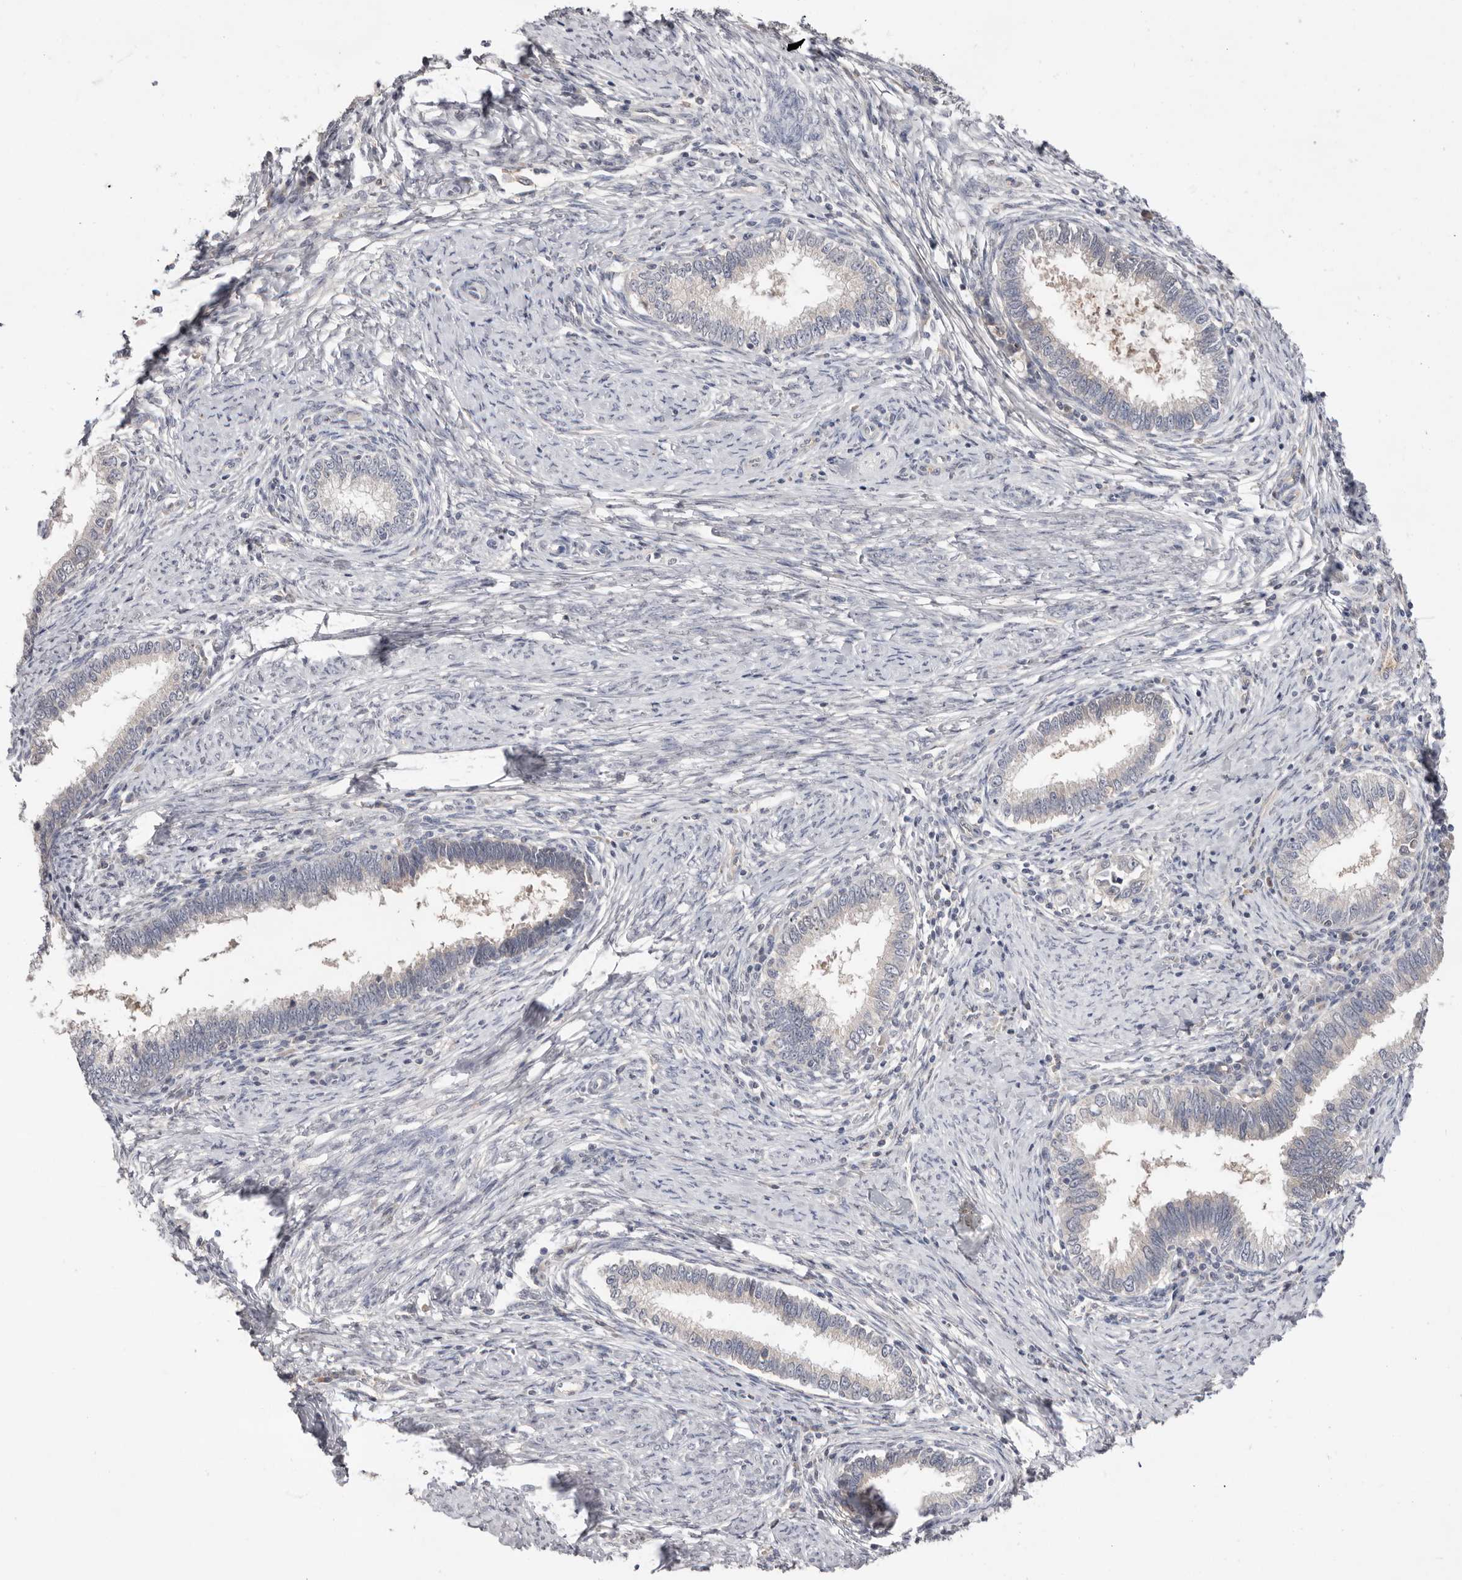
{"staining": {"intensity": "negative", "quantity": "none", "location": "none"}, "tissue": "cervical cancer", "cell_type": "Tumor cells", "image_type": "cancer", "snomed": [{"axis": "morphology", "description": "Adenocarcinoma, NOS"}, {"axis": "topography", "description": "Cervix"}], "caption": "Cervical cancer stained for a protein using immunohistochemistry (IHC) exhibits no staining tumor cells.", "gene": "DOP1A", "patient": {"sex": "female", "age": 36}}